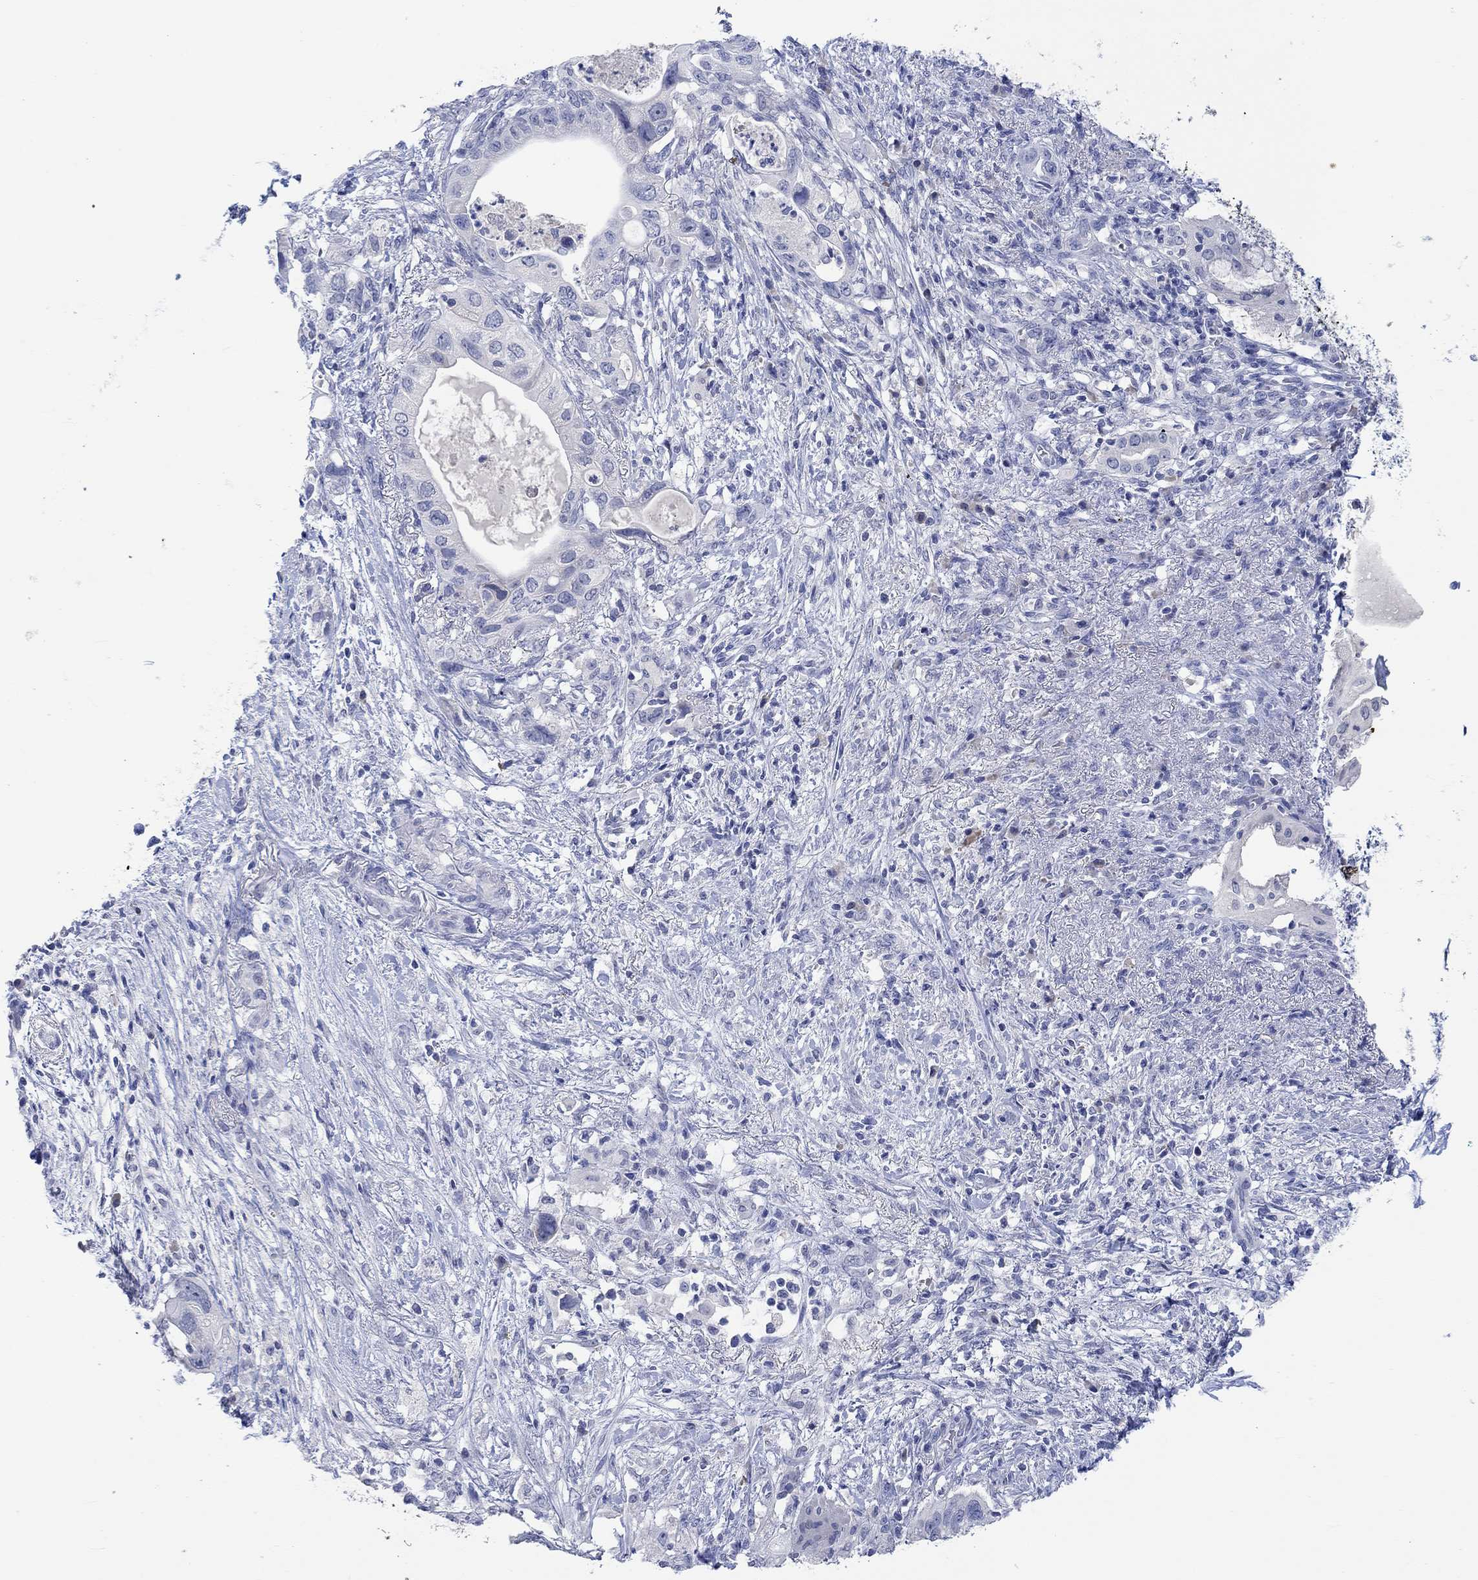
{"staining": {"intensity": "negative", "quantity": "none", "location": "none"}, "tissue": "pancreatic cancer", "cell_type": "Tumor cells", "image_type": "cancer", "snomed": [{"axis": "morphology", "description": "Adenocarcinoma, NOS"}, {"axis": "topography", "description": "Pancreas"}], "caption": "This is a image of IHC staining of pancreatic cancer (adenocarcinoma), which shows no positivity in tumor cells.", "gene": "DLK1", "patient": {"sex": "female", "age": 72}}